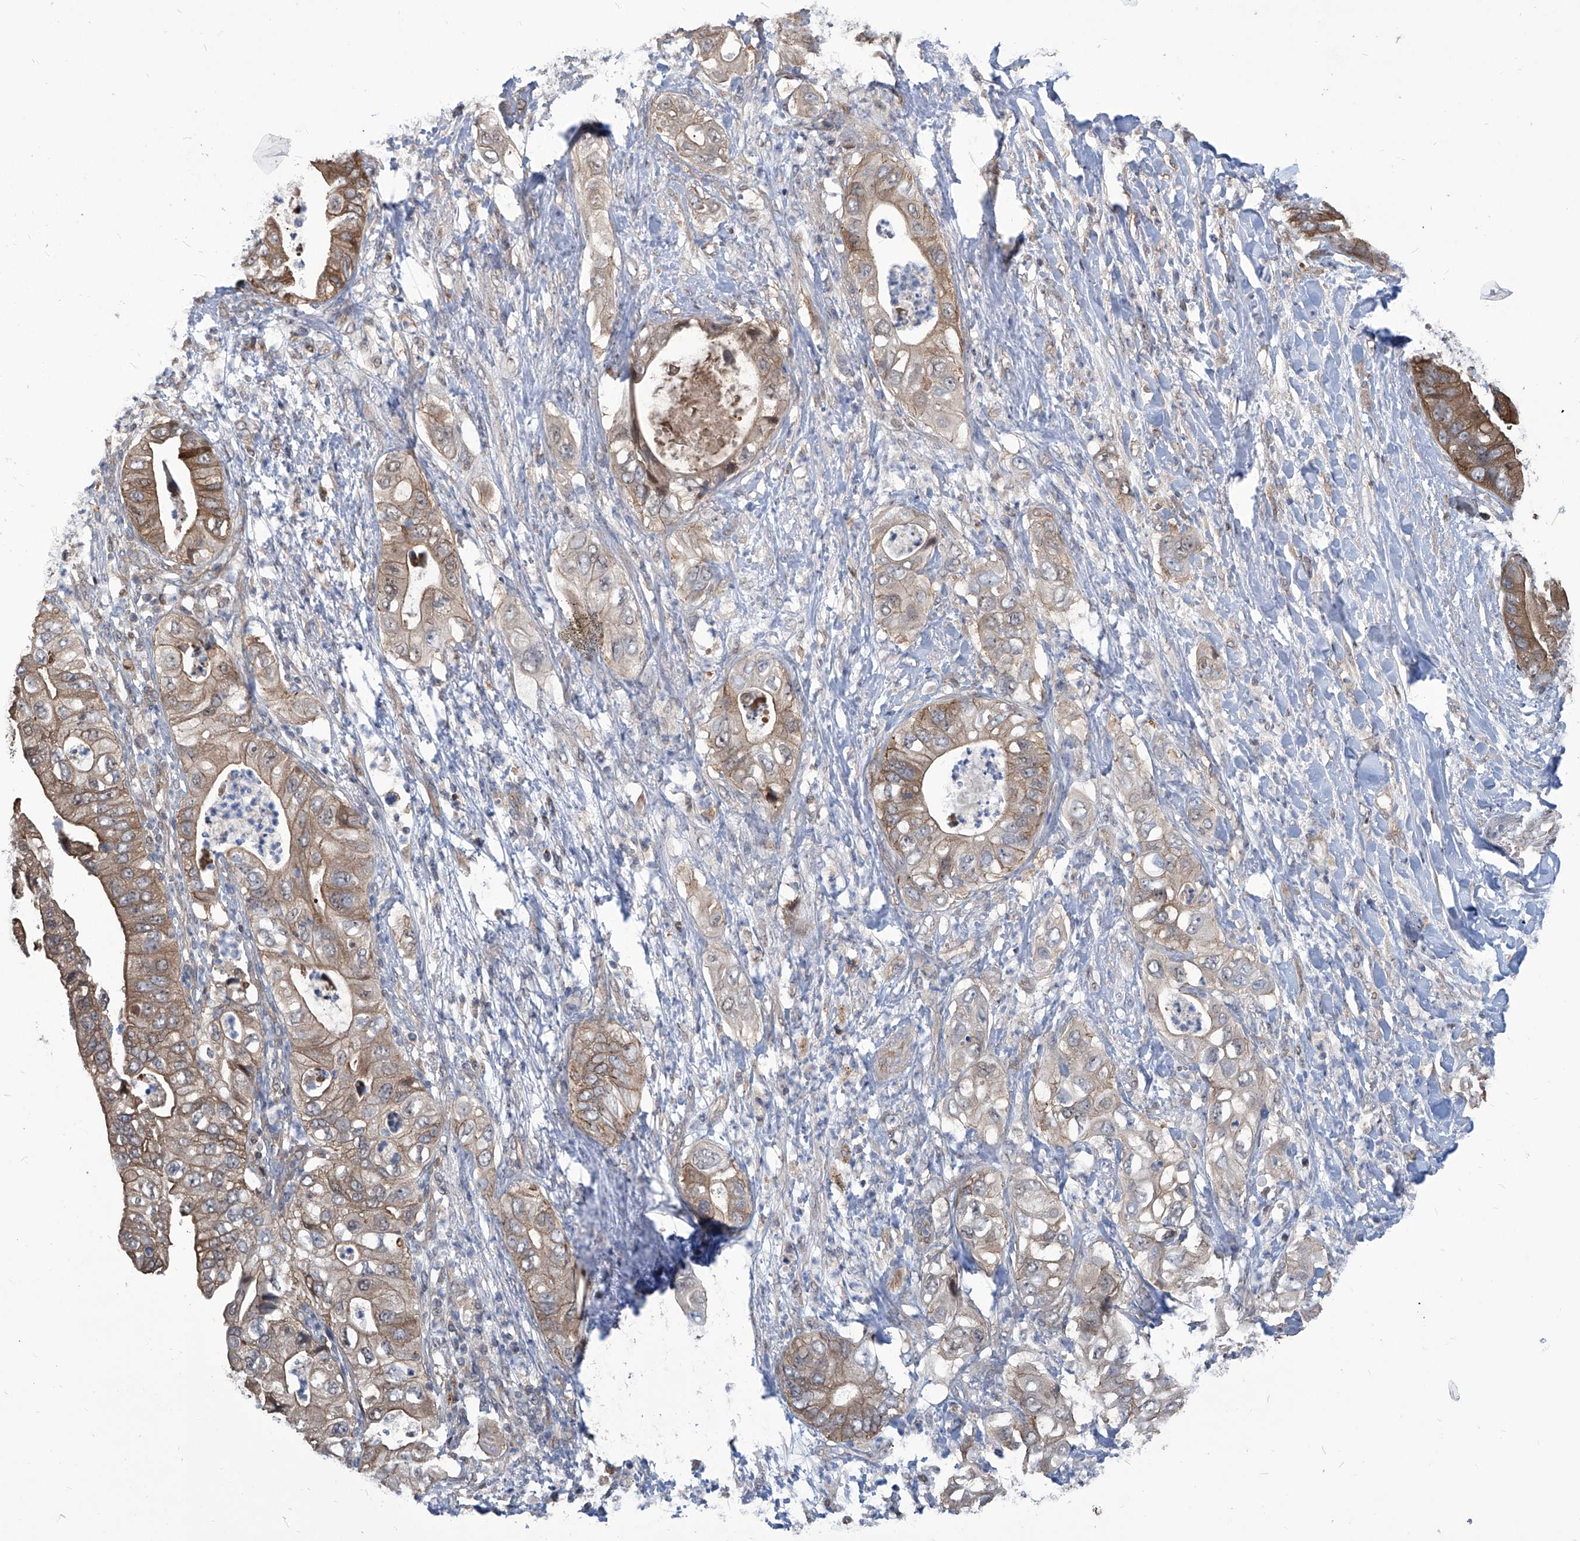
{"staining": {"intensity": "moderate", "quantity": ">75%", "location": "cytoplasmic/membranous"}, "tissue": "pancreatic cancer", "cell_type": "Tumor cells", "image_type": "cancer", "snomed": [{"axis": "morphology", "description": "Adenocarcinoma, NOS"}, {"axis": "topography", "description": "Pancreas"}], "caption": "A brown stain shows moderate cytoplasmic/membranous staining of a protein in human pancreatic cancer tumor cells.", "gene": "PSMB1", "patient": {"sex": "female", "age": 78}}